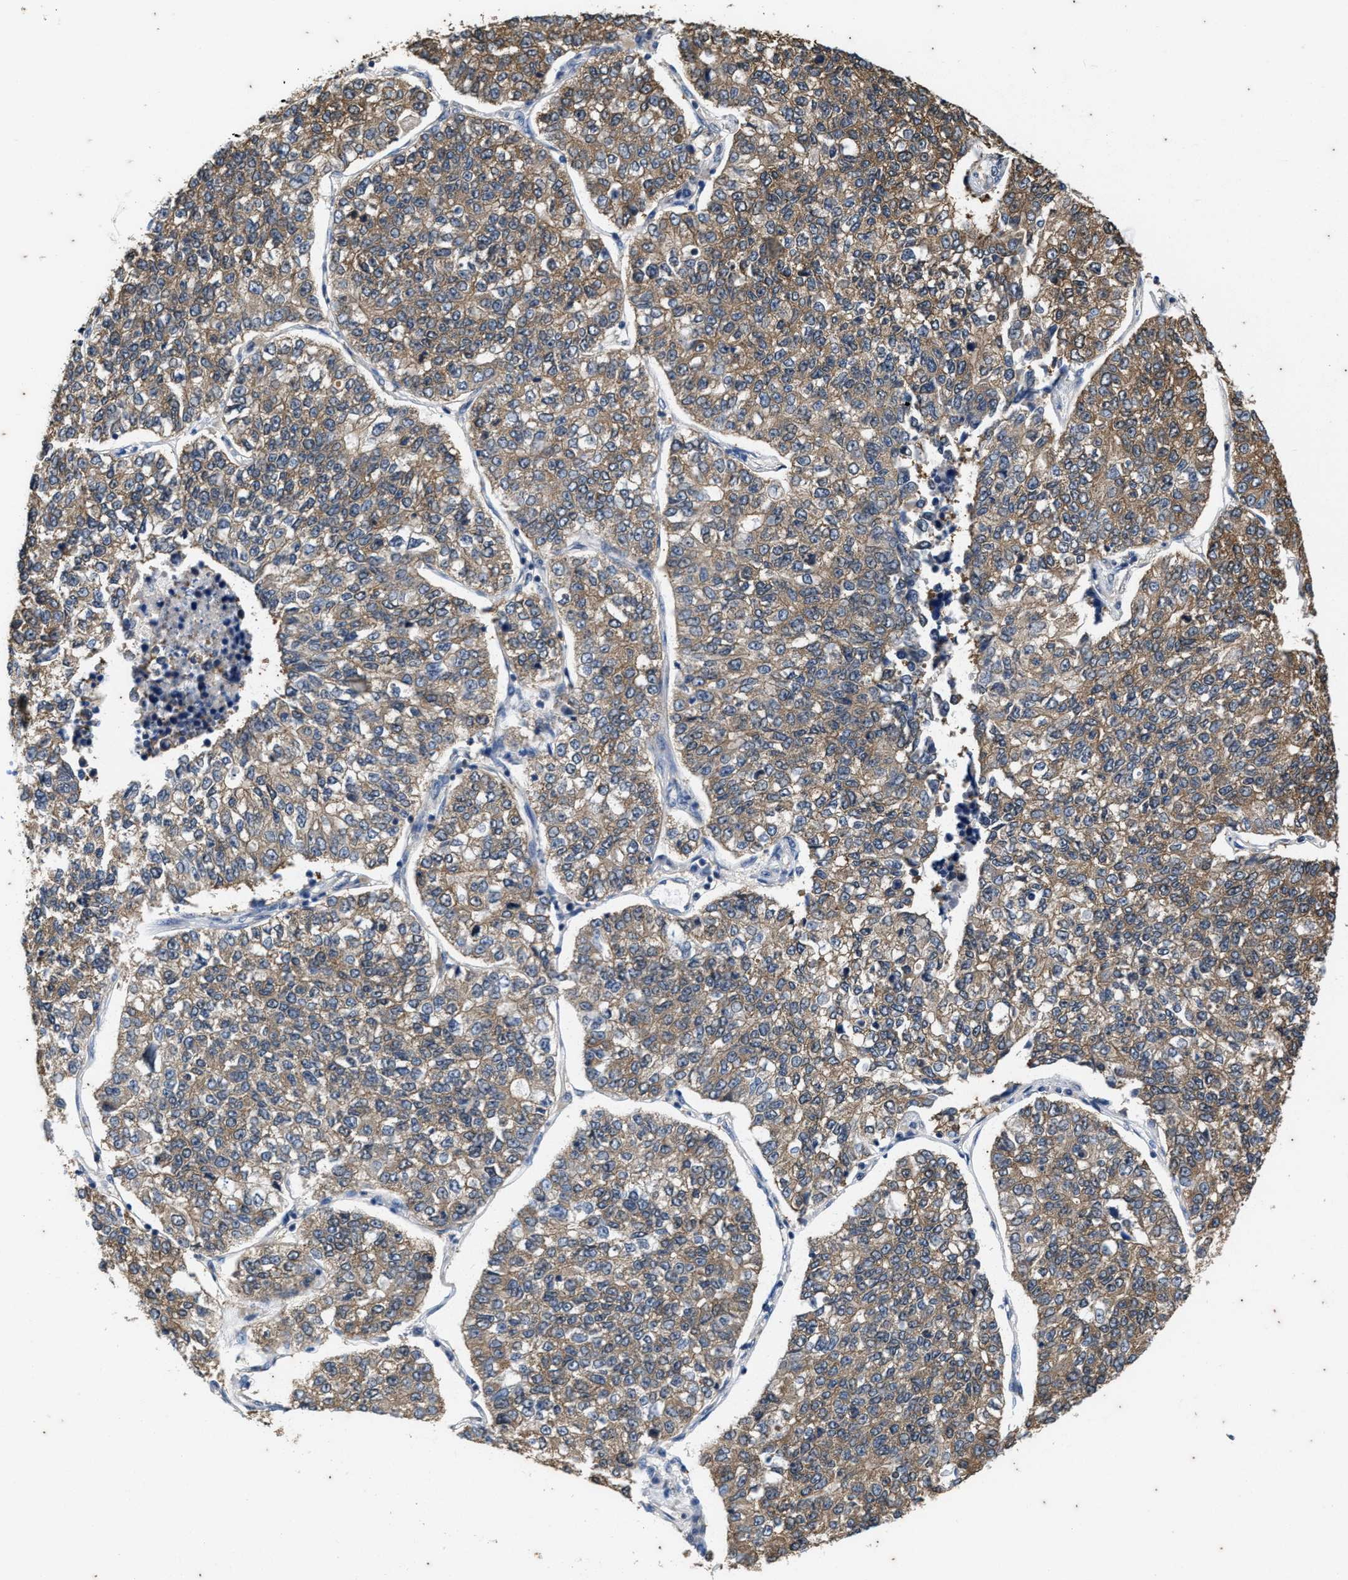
{"staining": {"intensity": "moderate", "quantity": ">75%", "location": "cytoplasmic/membranous"}, "tissue": "lung cancer", "cell_type": "Tumor cells", "image_type": "cancer", "snomed": [{"axis": "morphology", "description": "Adenocarcinoma, NOS"}, {"axis": "topography", "description": "Lung"}], "caption": "Adenocarcinoma (lung) was stained to show a protein in brown. There is medium levels of moderate cytoplasmic/membranous staining in approximately >75% of tumor cells.", "gene": "COX19", "patient": {"sex": "male", "age": 49}}